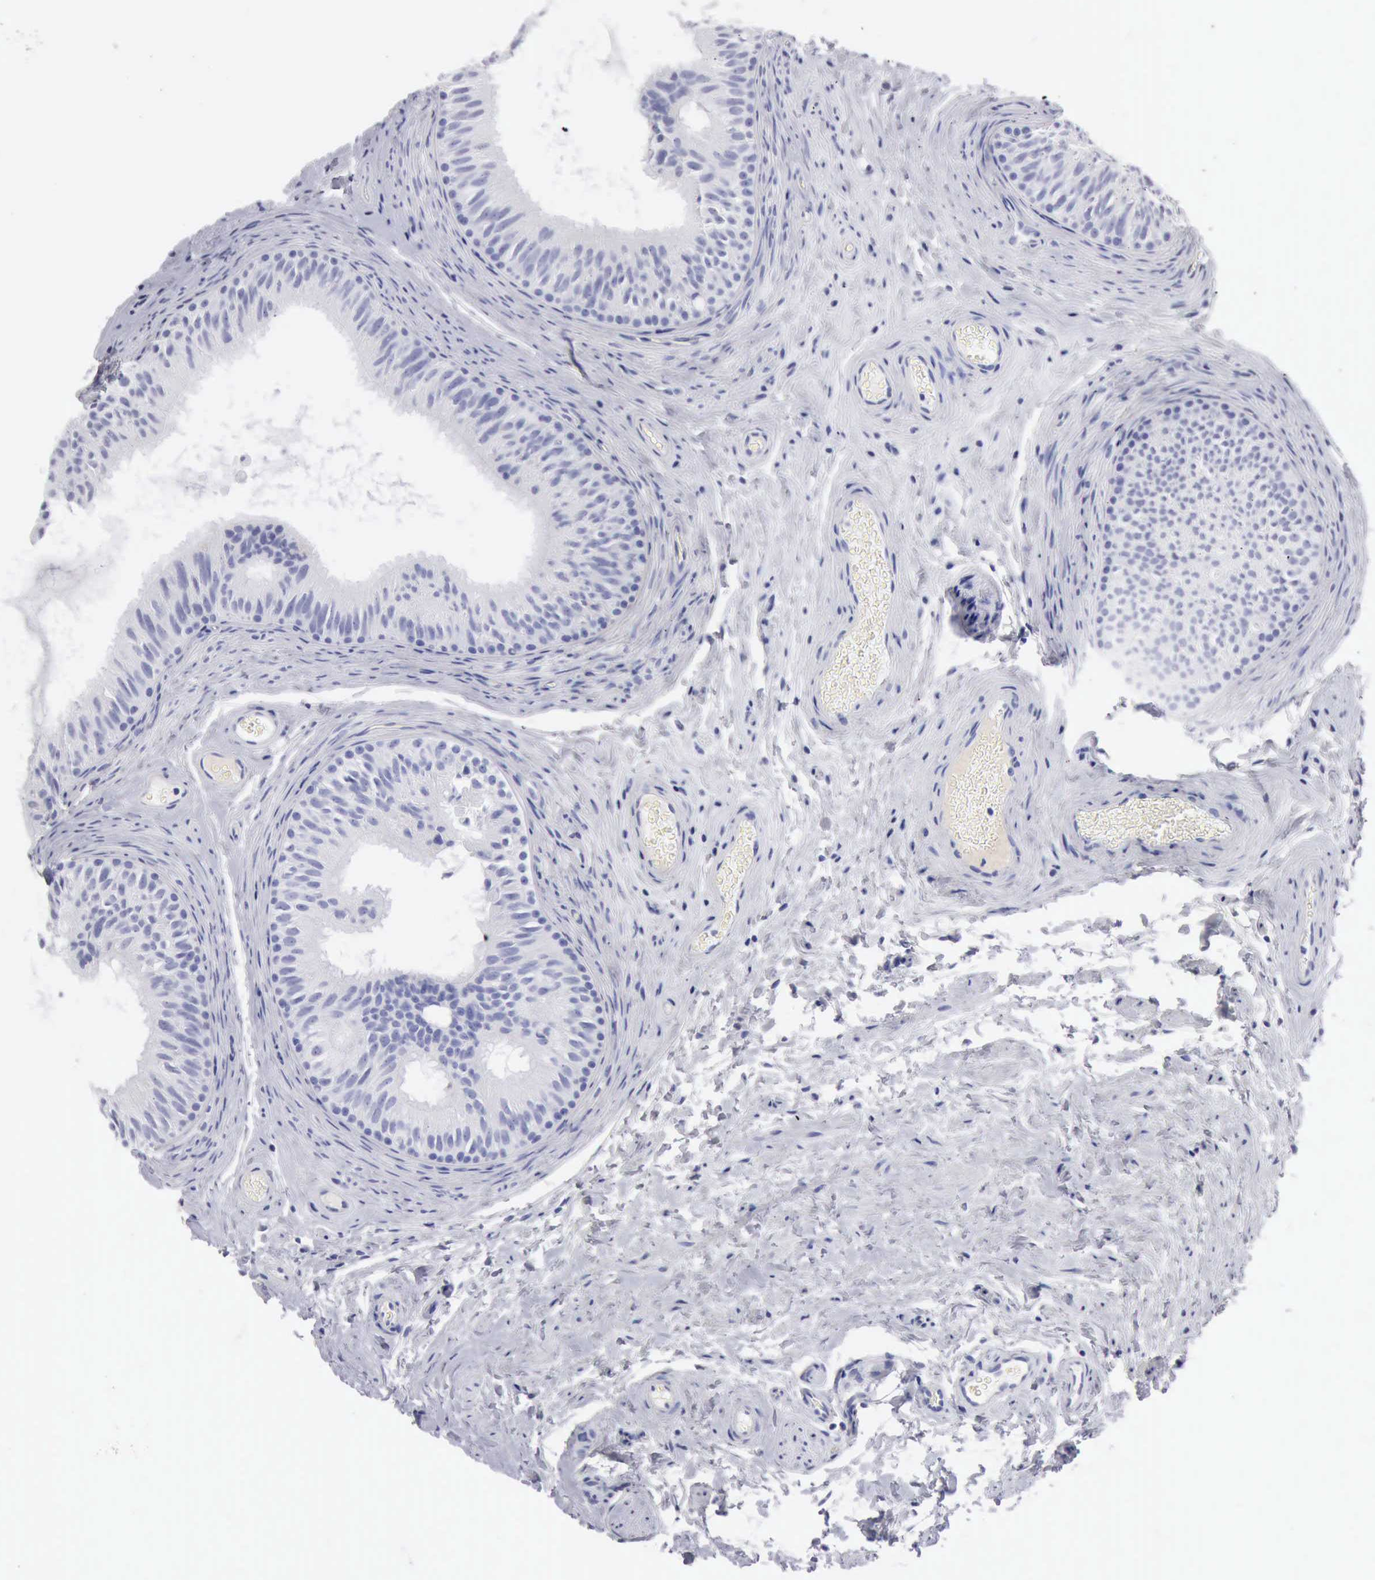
{"staining": {"intensity": "negative", "quantity": "none", "location": "none"}, "tissue": "epididymis", "cell_type": "Glandular cells", "image_type": "normal", "snomed": [{"axis": "morphology", "description": "Normal tissue, NOS"}, {"axis": "topography", "description": "Epididymis"}], "caption": "This is an IHC image of normal epididymis. There is no staining in glandular cells.", "gene": "CYP19A1", "patient": {"sex": "male", "age": 32}}